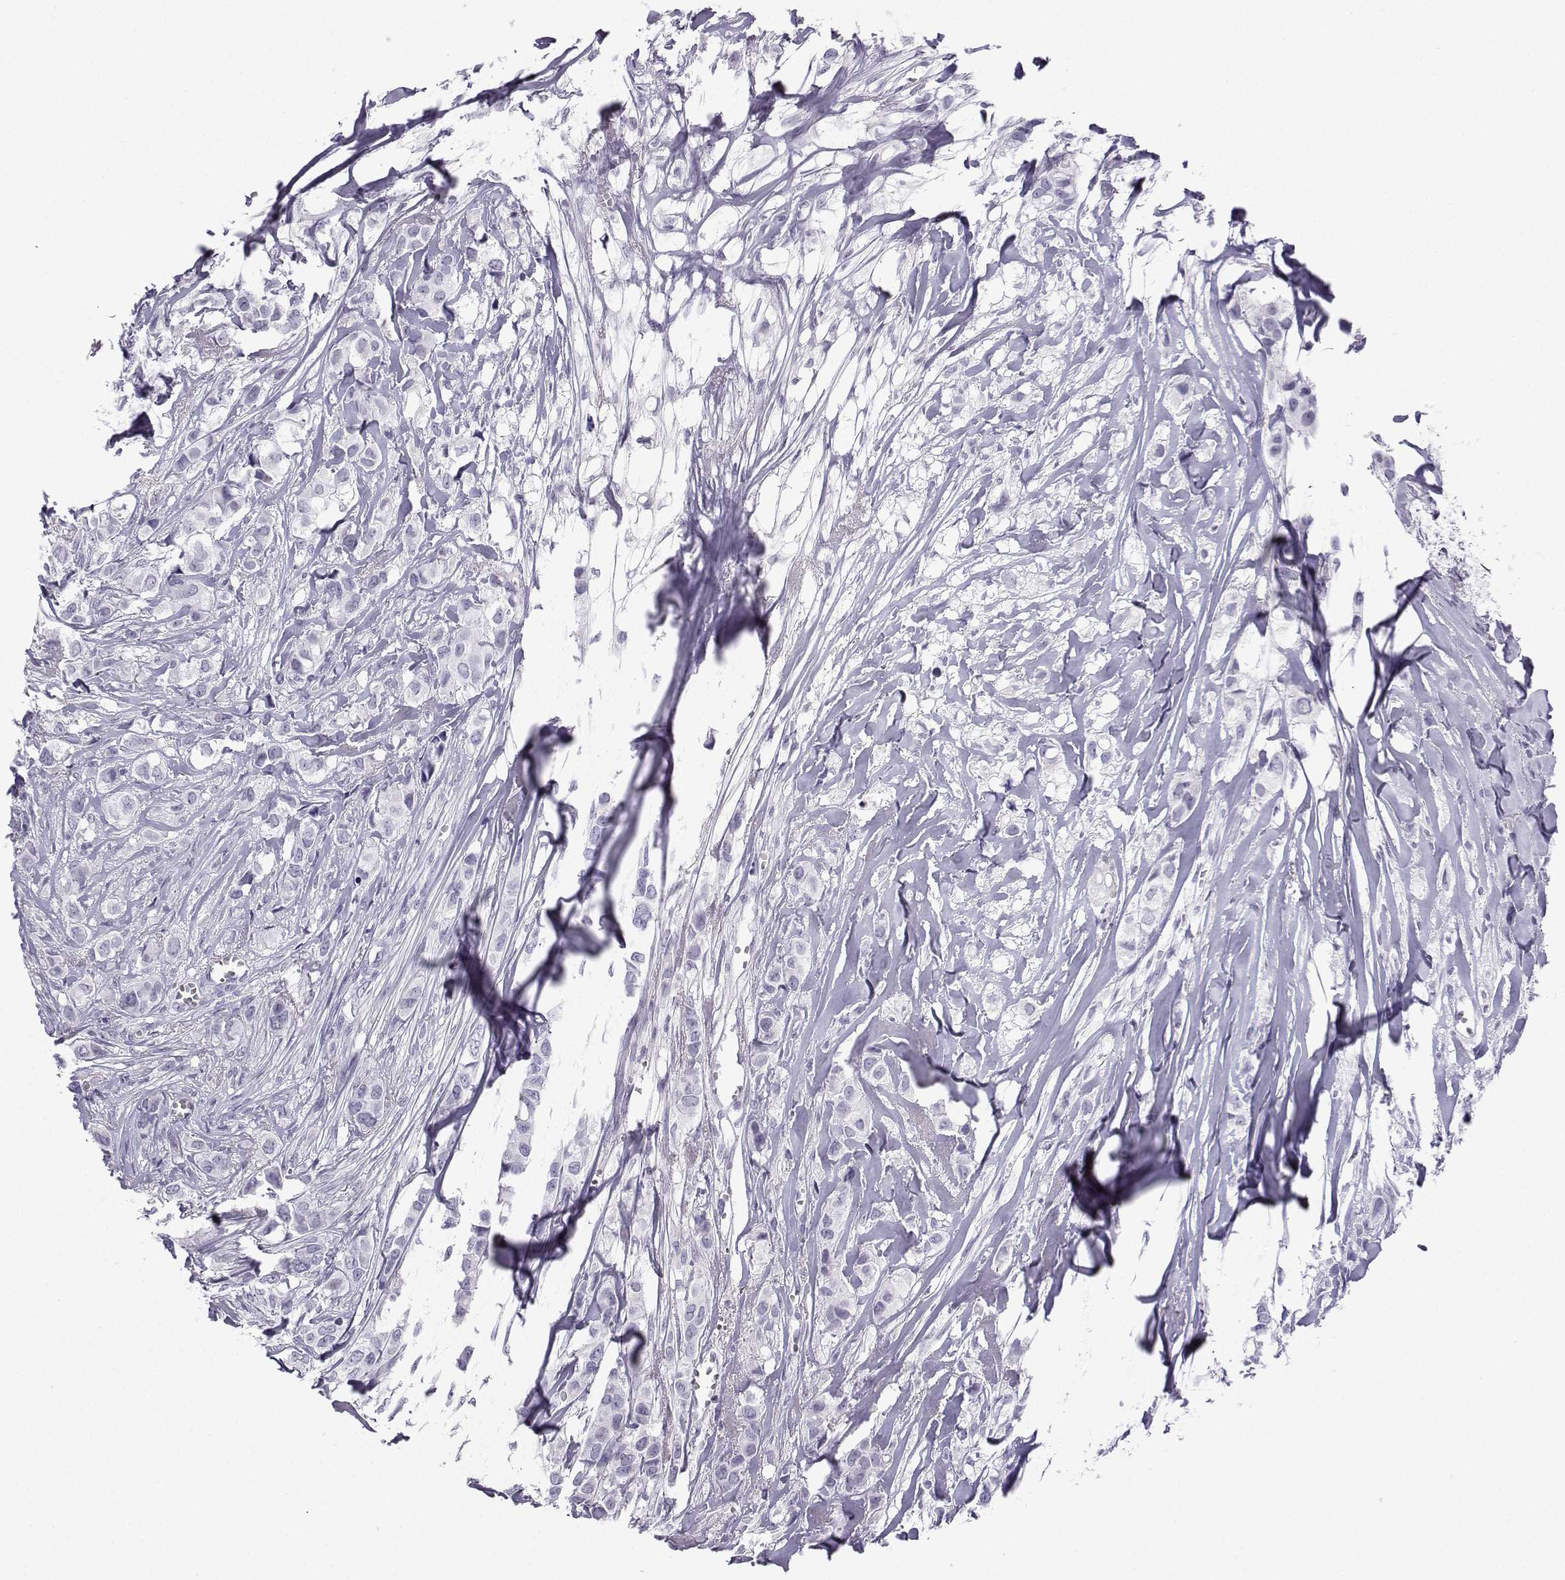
{"staining": {"intensity": "negative", "quantity": "none", "location": "none"}, "tissue": "breast cancer", "cell_type": "Tumor cells", "image_type": "cancer", "snomed": [{"axis": "morphology", "description": "Duct carcinoma"}, {"axis": "topography", "description": "Breast"}], "caption": "Immunohistochemistry histopathology image of neoplastic tissue: human breast cancer stained with DAB (3,3'-diaminobenzidine) exhibits no significant protein expression in tumor cells.", "gene": "MRGBP", "patient": {"sex": "female", "age": 85}}